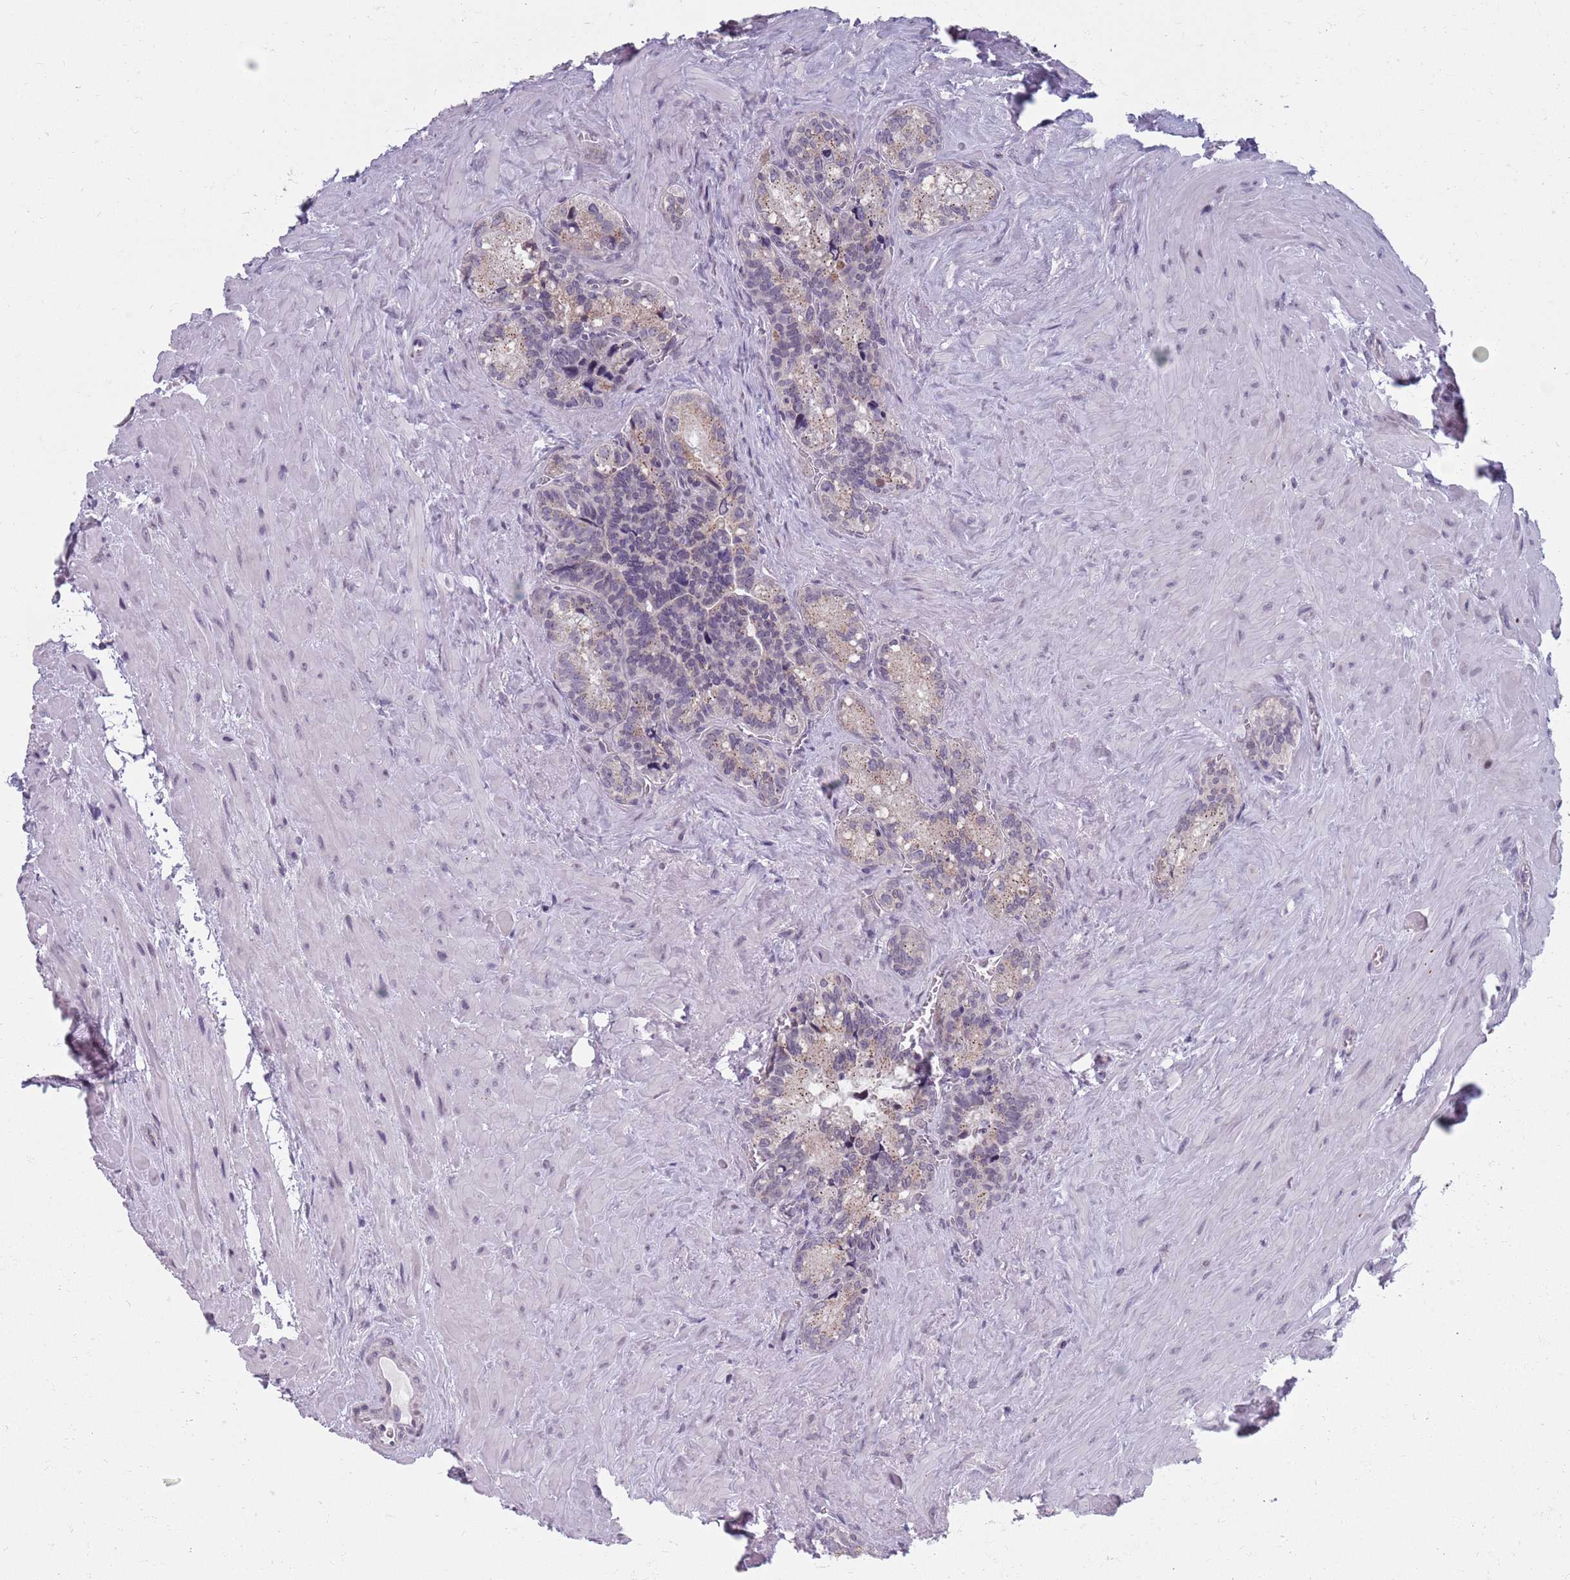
{"staining": {"intensity": "weak", "quantity": "25%-75%", "location": "cytoplasmic/membranous"}, "tissue": "seminal vesicle", "cell_type": "Glandular cells", "image_type": "normal", "snomed": [{"axis": "morphology", "description": "Normal tissue, NOS"}, {"axis": "topography", "description": "Seminal veicle"}], "caption": "Immunohistochemistry staining of unremarkable seminal vesicle, which exhibits low levels of weak cytoplasmic/membranous staining in about 25%-75% of glandular cells indicating weak cytoplasmic/membranous protein positivity. The staining was performed using DAB (3,3'-diaminobenzidine) (brown) for protein detection and nuclei were counterstained in hematoxylin (blue).", "gene": "ZKSCAN2", "patient": {"sex": "male", "age": 68}}